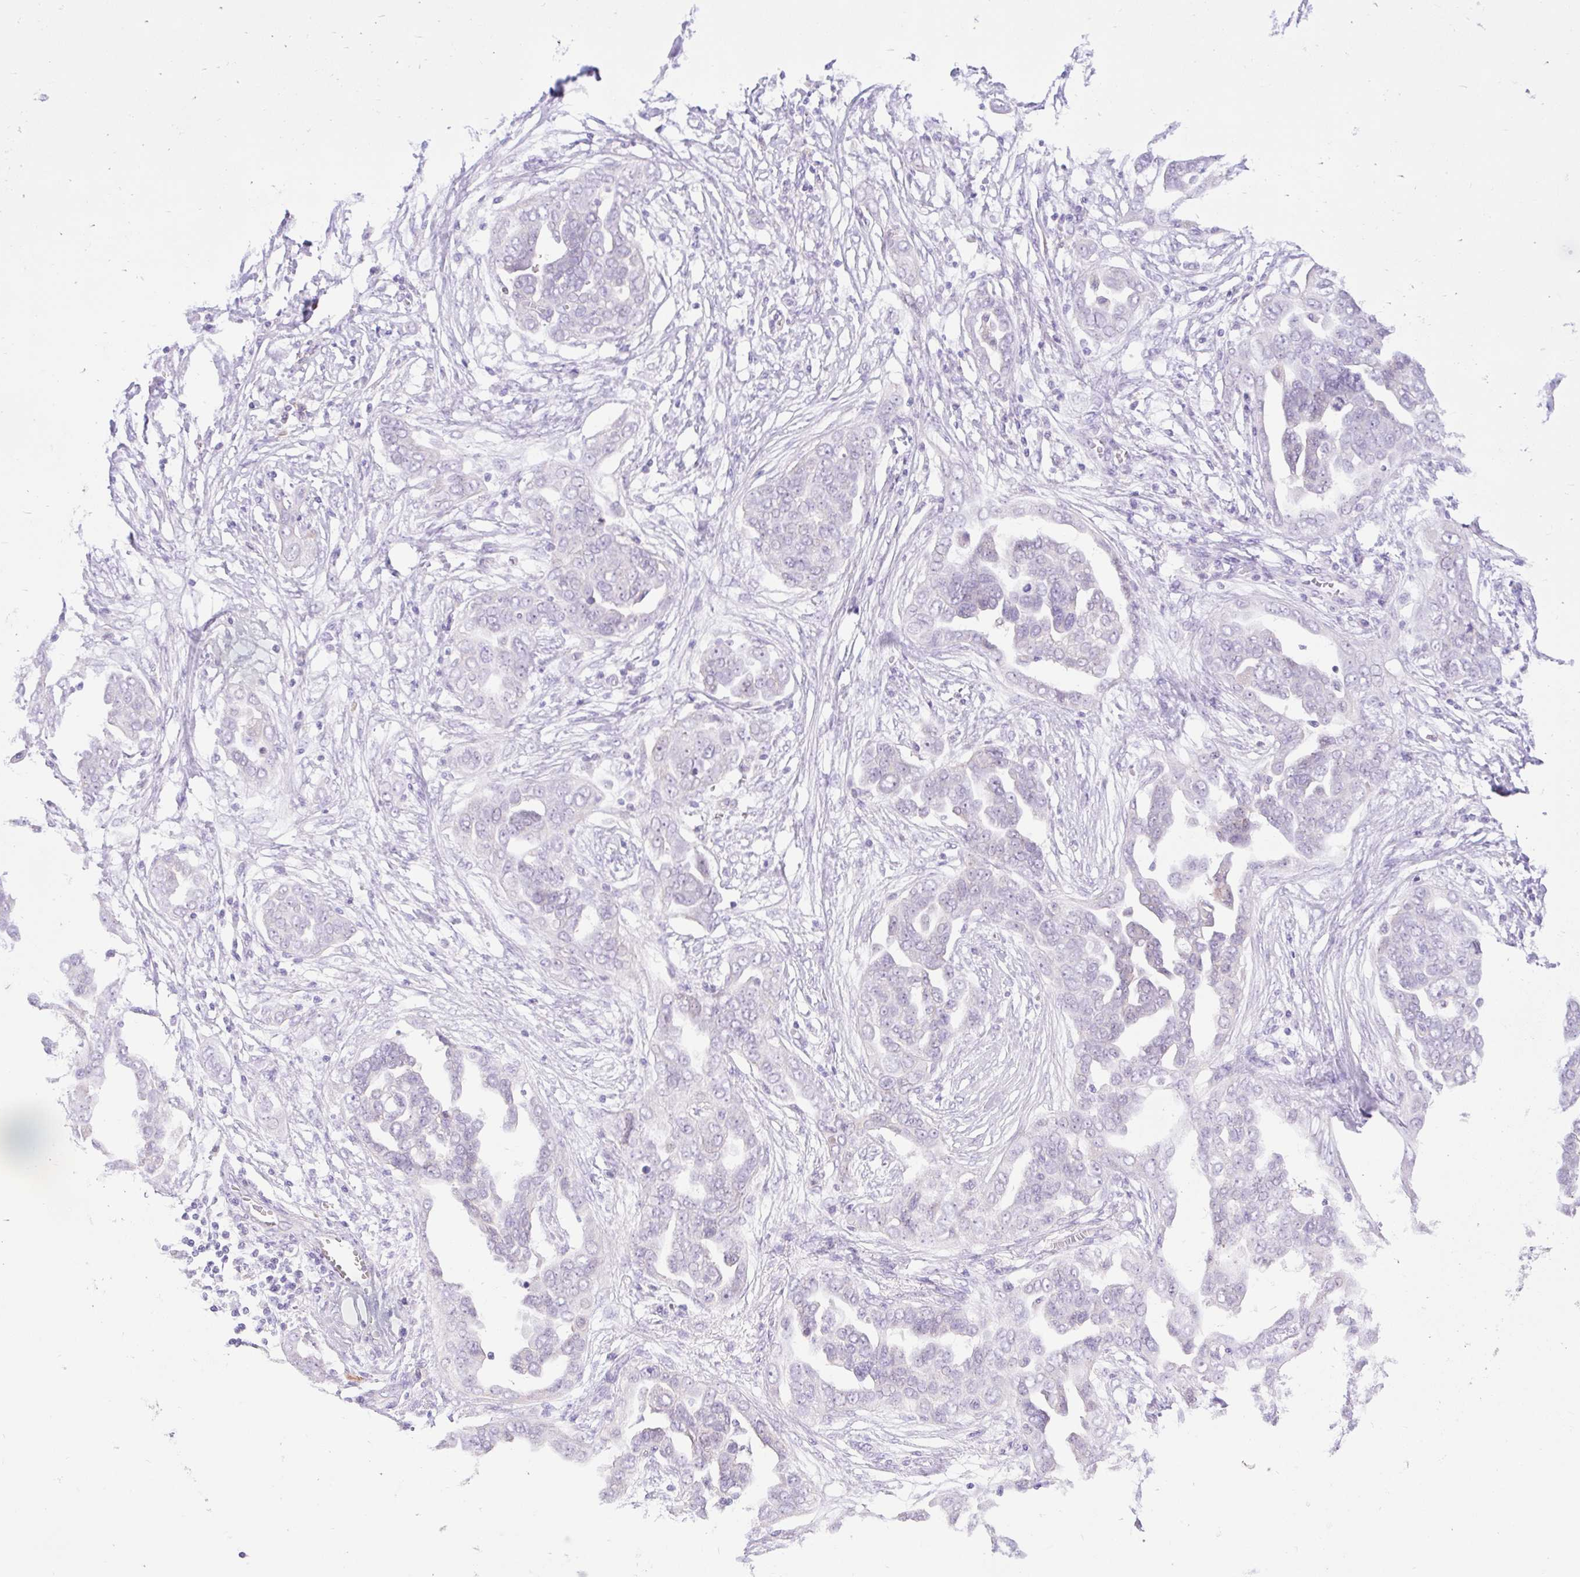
{"staining": {"intensity": "negative", "quantity": "none", "location": "none"}, "tissue": "ovarian cancer", "cell_type": "Tumor cells", "image_type": "cancer", "snomed": [{"axis": "morphology", "description": "Cystadenocarcinoma, serous, NOS"}, {"axis": "topography", "description": "Ovary"}], "caption": "Ovarian cancer was stained to show a protein in brown. There is no significant expression in tumor cells. Brightfield microscopy of immunohistochemistry (IHC) stained with DAB (brown) and hematoxylin (blue), captured at high magnification.", "gene": "ZNF101", "patient": {"sex": "female", "age": 59}}